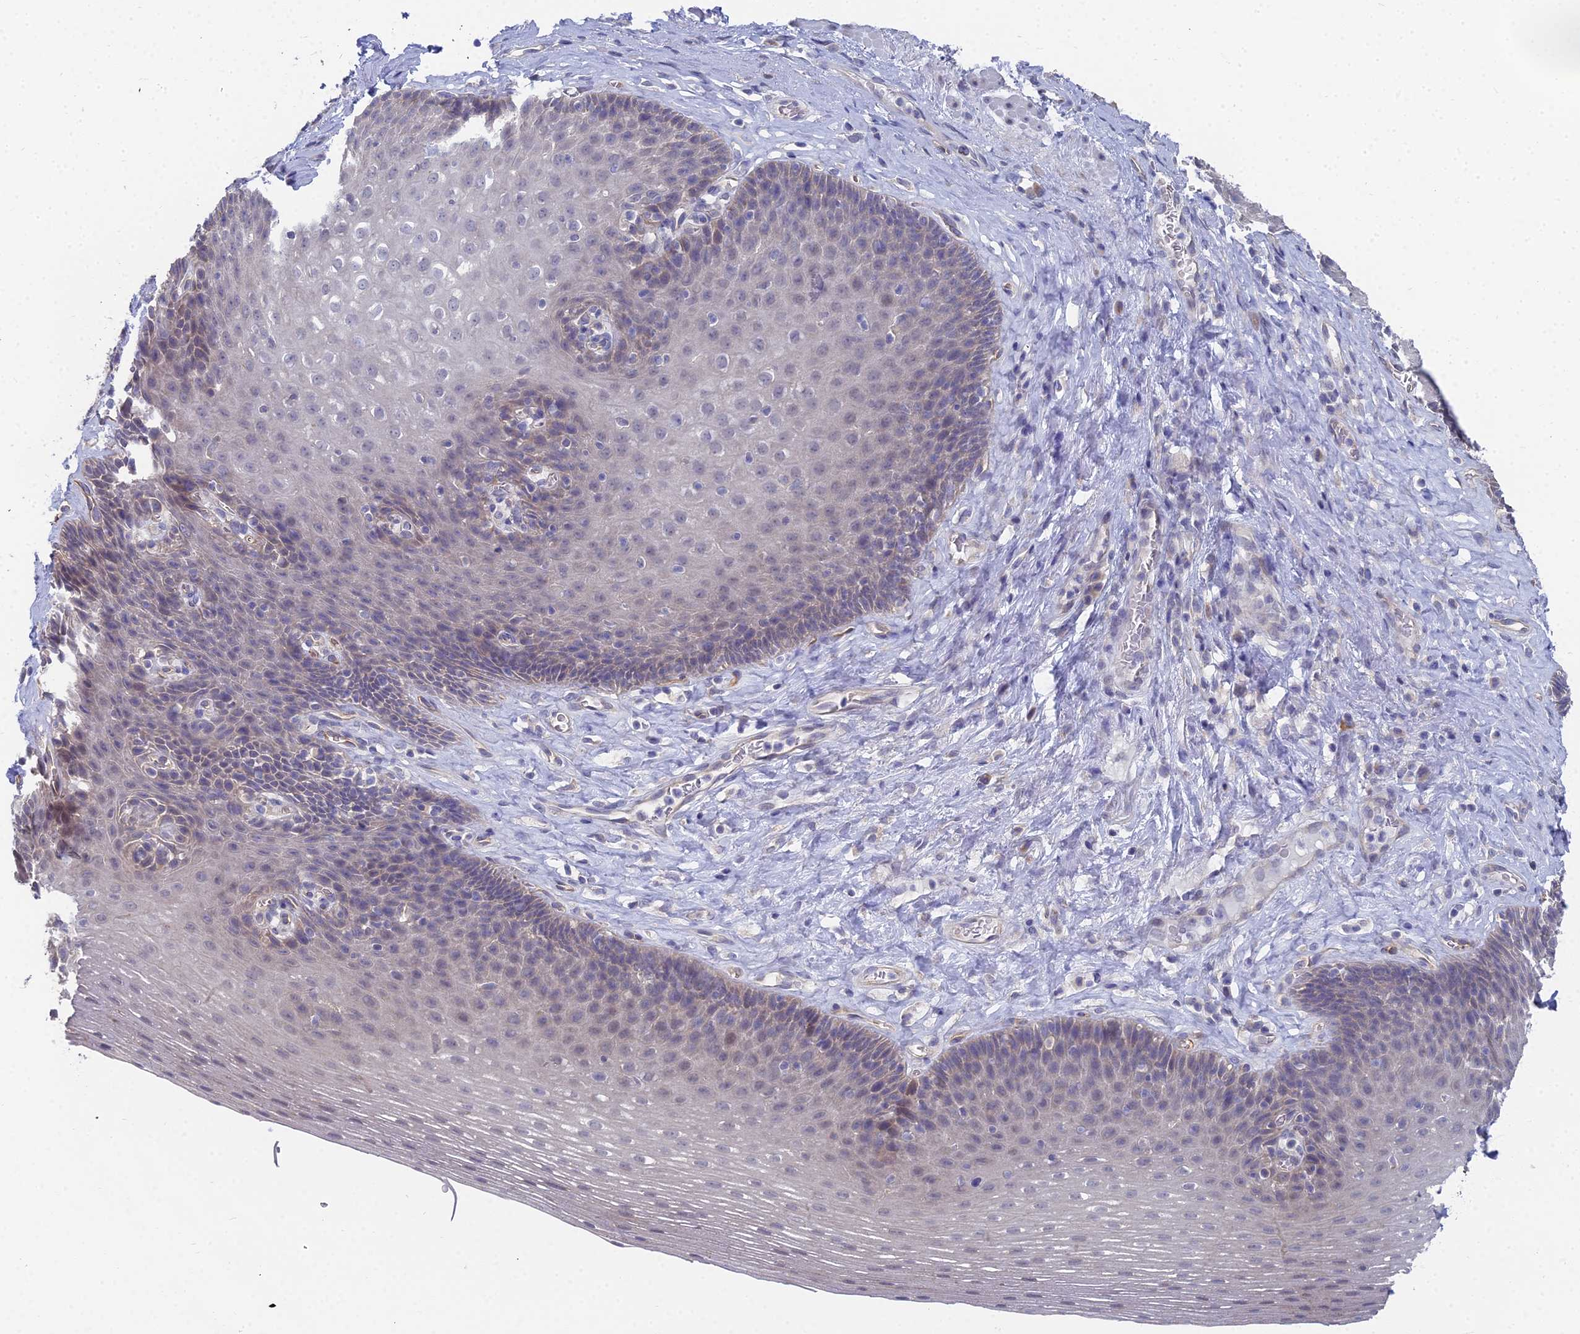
{"staining": {"intensity": "weak", "quantity": "<25%", "location": "cytoplasmic/membranous"}, "tissue": "esophagus", "cell_type": "Squamous epithelial cells", "image_type": "normal", "snomed": [{"axis": "morphology", "description": "Normal tissue, NOS"}, {"axis": "topography", "description": "Esophagus"}], "caption": "An IHC photomicrograph of normal esophagus is shown. There is no staining in squamous epithelial cells of esophagus.", "gene": "RDX", "patient": {"sex": "female", "age": 66}}